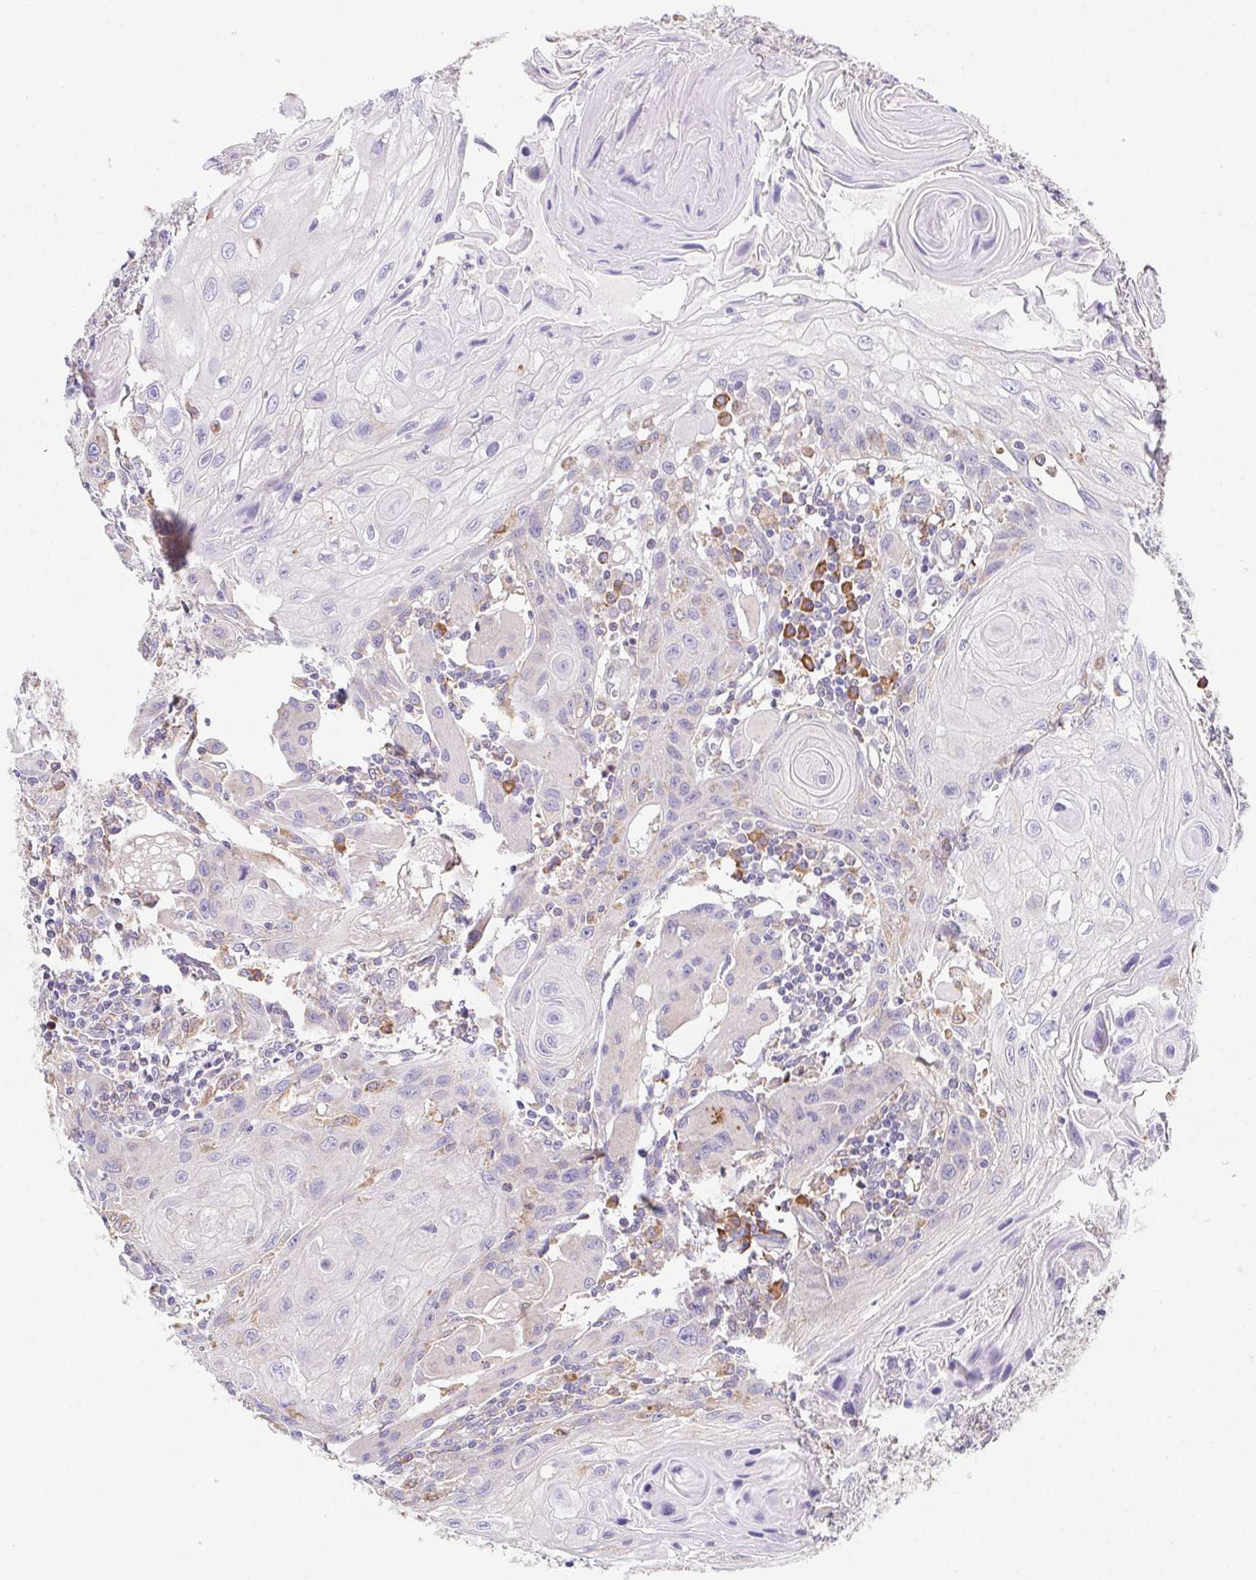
{"staining": {"intensity": "negative", "quantity": "none", "location": "none"}, "tissue": "head and neck cancer", "cell_type": "Tumor cells", "image_type": "cancer", "snomed": [{"axis": "morphology", "description": "Squamous cell carcinoma, NOS"}, {"axis": "topography", "description": "Oral tissue"}, {"axis": "topography", "description": "Head-Neck"}], "caption": "High power microscopy photomicrograph of an immunohistochemistry micrograph of head and neck cancer, revealing no significant expression in tumor cells.", "gene": "ADAM8", "patient": {"sex": "male", "age": 58}}